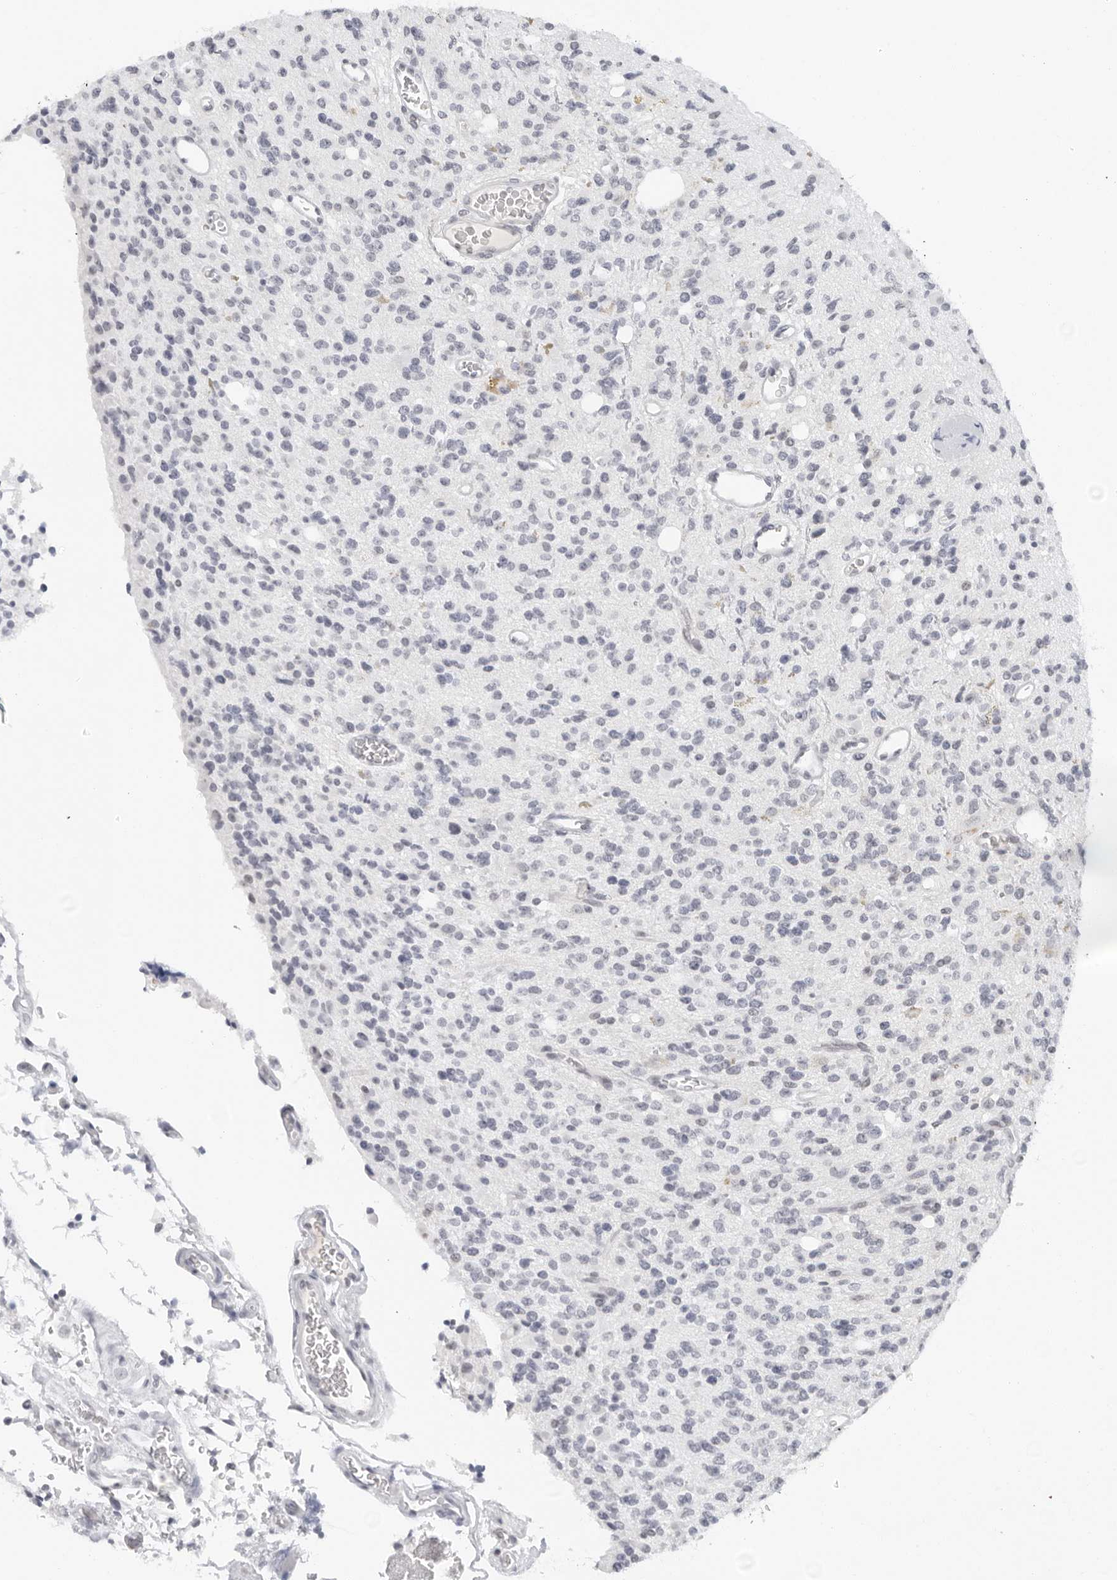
{"staining": {"intensity": "negative", "quantity": "none", "location": "none"}, "tissue": "glioma", "cell_type": "Tumor cells", "image_type": "cancer", "snomed": [{"axis": "morphology", "description": "Glioma, malignant, High grade"}, {"axis": "topography", "description": "Brain"}], "caption": "Human high-grade glioma (malignant) stained for a protein using immunohistochemistry shows no positivity in tumor cells.", "gene": "FLG2", "patient": {"sex": "male", "age": 34}}